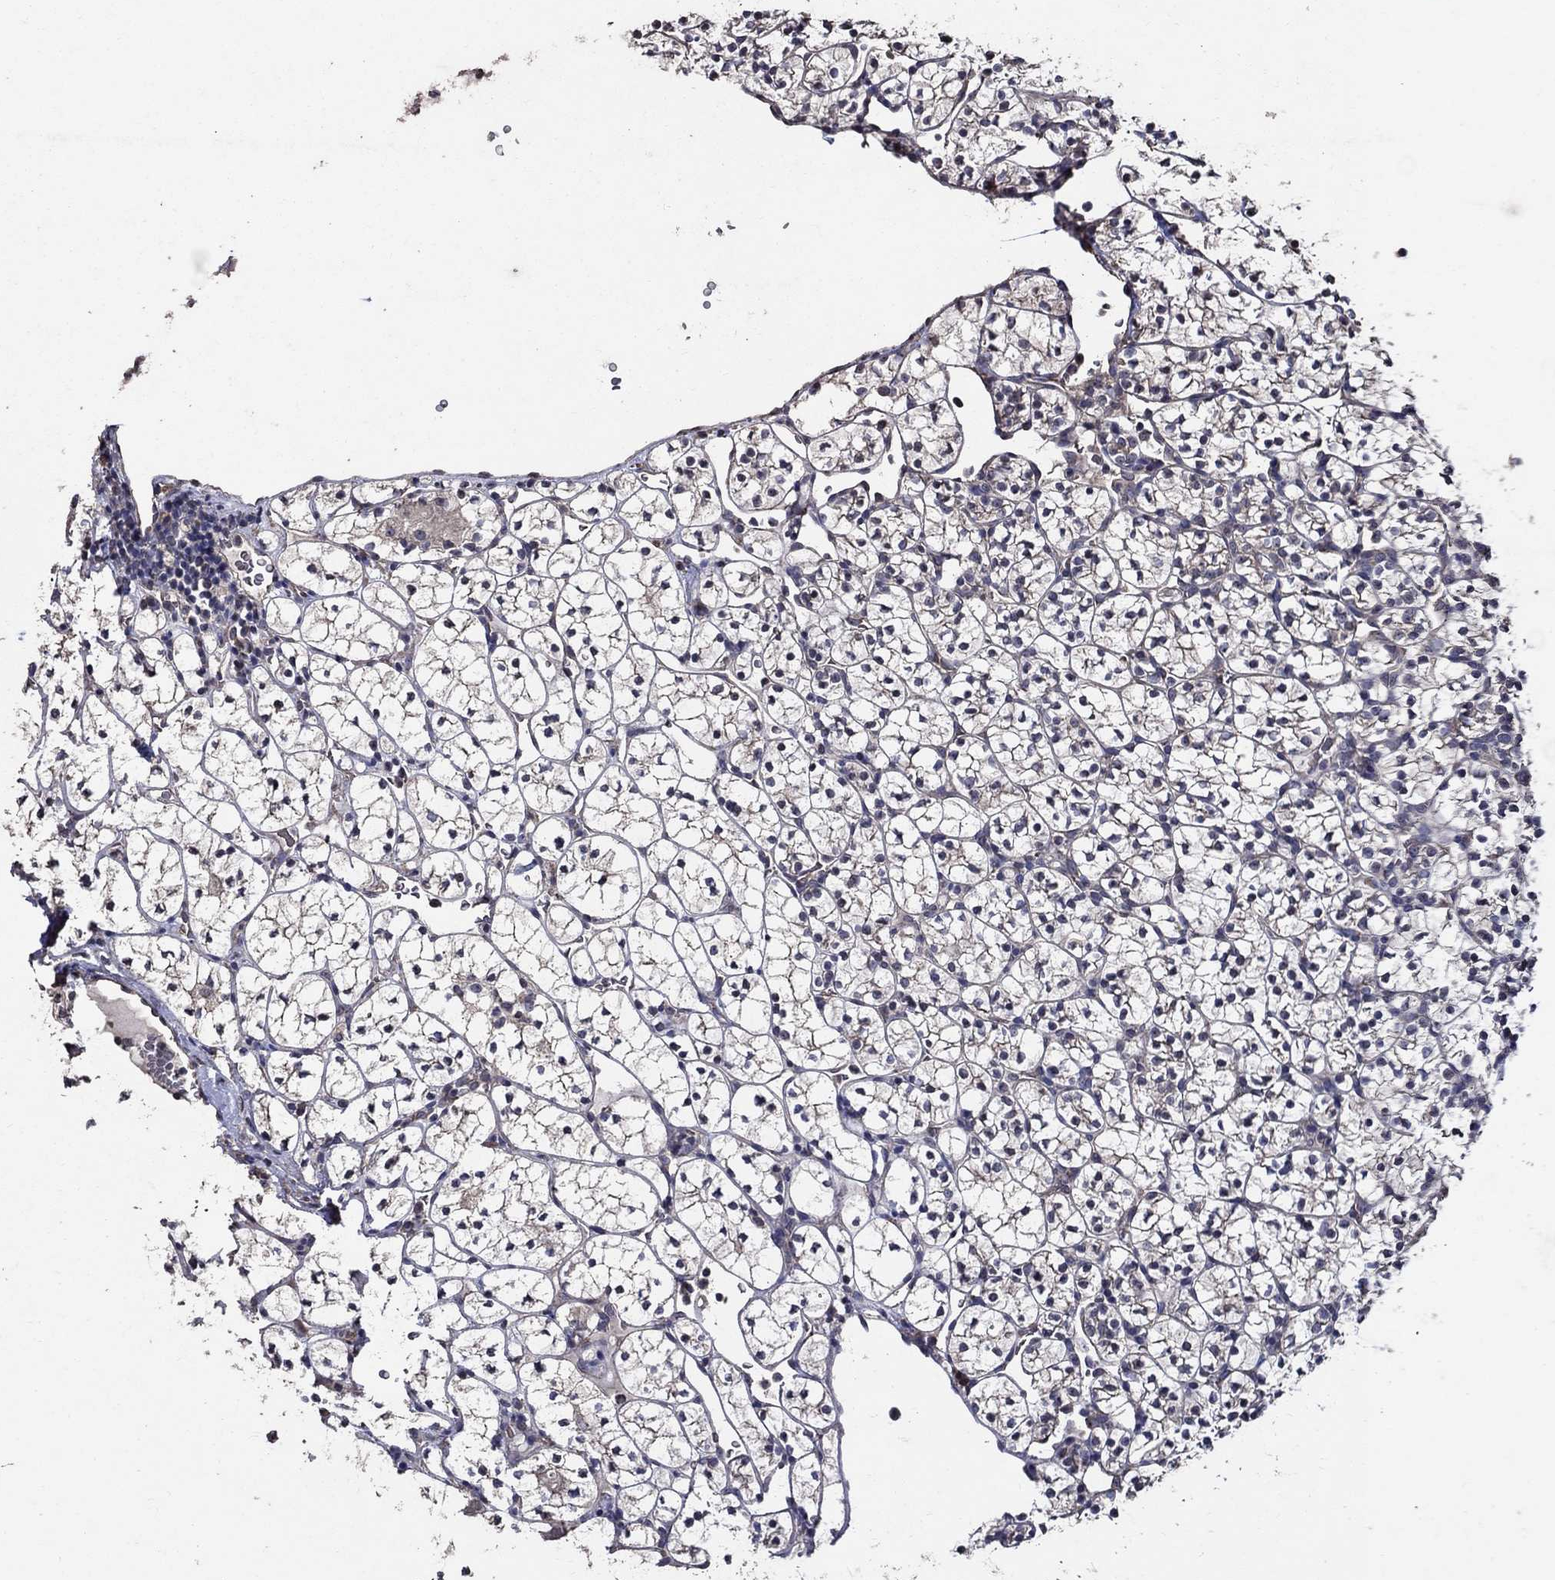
{"staining": {"intensity": "weak", "quantity": "<25%", "location": "cytoplasmic/membranous"}, "tissue": "renal cancer", "cell_type": "Tumor cells", "image_type": "cancer", "snomed": [{"axis": "morphology", "description": "Adenocarcinoma, NOS"}, {"axis": "topography", "description": "Kidney"}], "caption": "Photomicrograph shows no protein expression in tumor cells of renal cancer tissue.", "gene": "HAP1", "patient": {"sex": "female", "age": 89}}